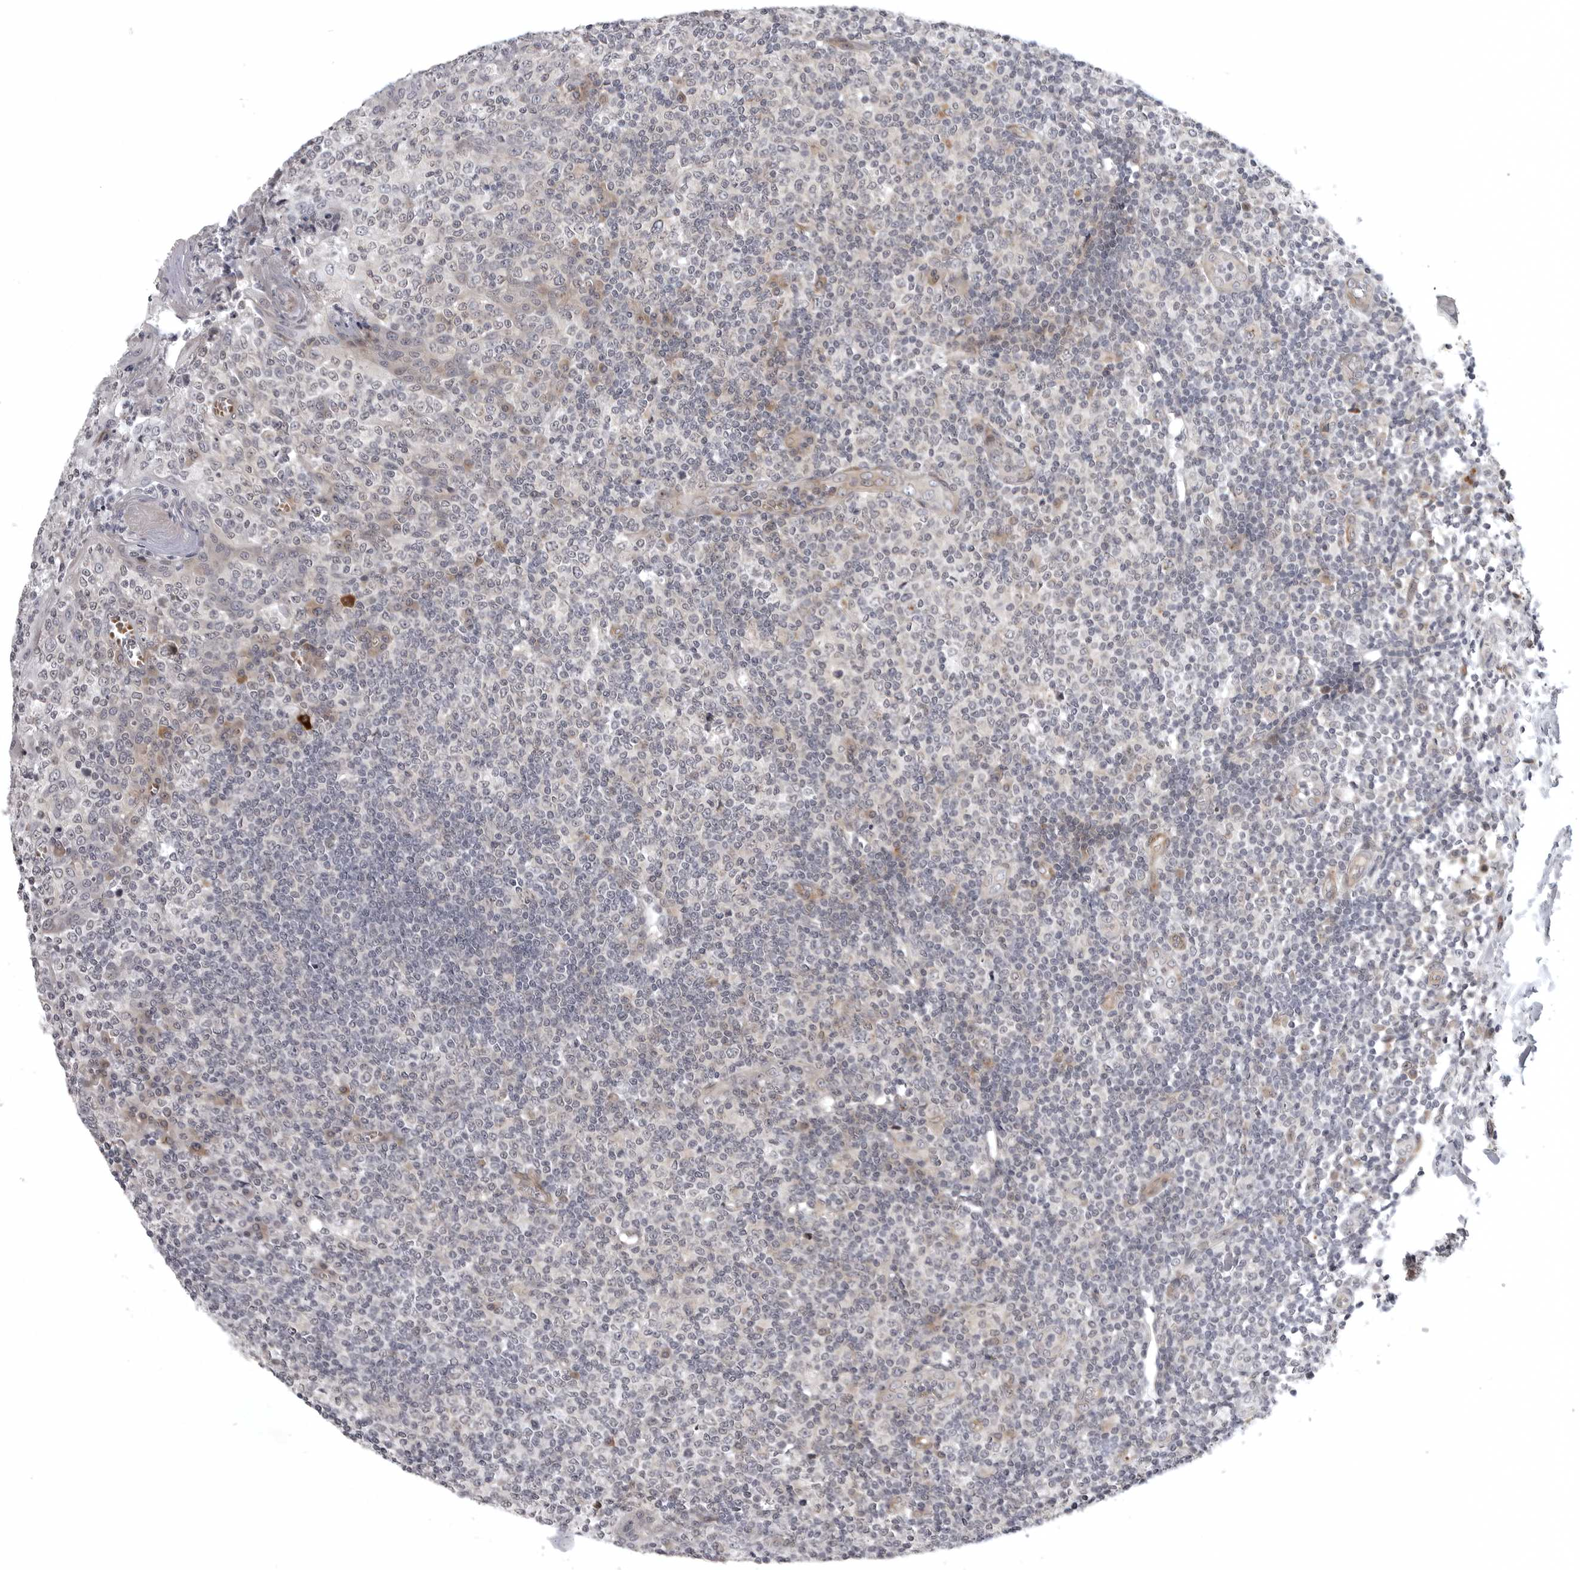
{"staining": {"intensity": "moderate", "quantity": ">75%", "location": "cytoplasmic/membranous"}, "tissue": "tonsil", "cell_type": "Germinal center cells", "image_type": "normal", "snomed": [{"axis": "morphology", "description": "Normal tissue, NOS"}, {"axis": "topography", "description": "Tonsil"}], "caption": "An IHC image of unremarkable tissue is shown. Protein staining in brown labels moderate cytoplasmic/membranous positivity in tonsil within germinal center cells.", "gene": "CD300LD", "patient": {"sex": "female", "age": 19}}